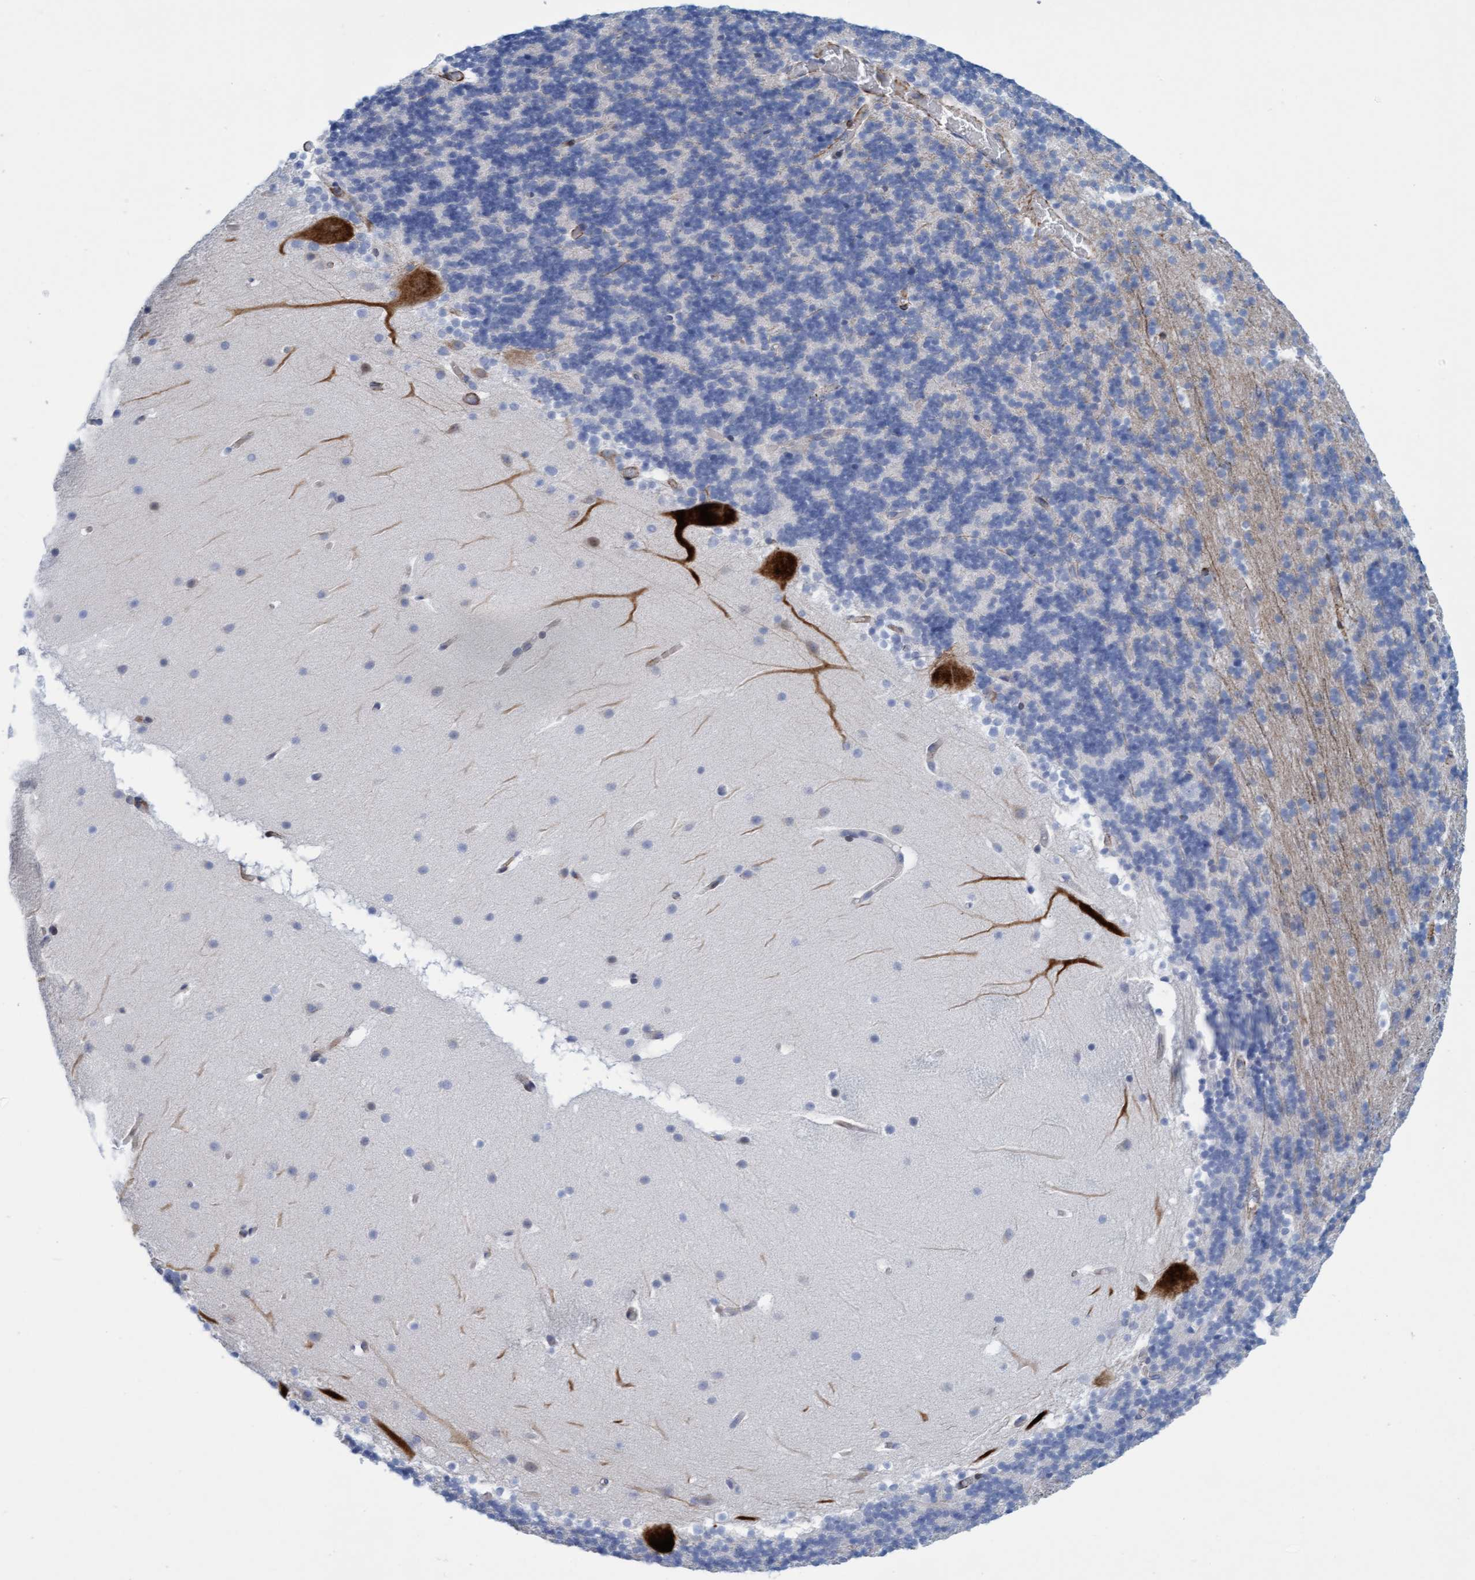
{"staining": {"intensity": "negative", "quantity": "none", "location": "none"}, "tissue": "cerebellum", "cell_type": "Cells in granular layer", "image_type": "normal", "snomed": [{"axis": "morphology", "description": "Normal tissue, NOS"}, {"axis": "topography", "description": "Cerebellum"}], "caption": "High power microscopy image of an IHC micrograph of normal cerebellum, revealing no significant positivity in cells in granular layer.", "gene": "MTFR1", "patient": {"sex": "male", "age": 45}}